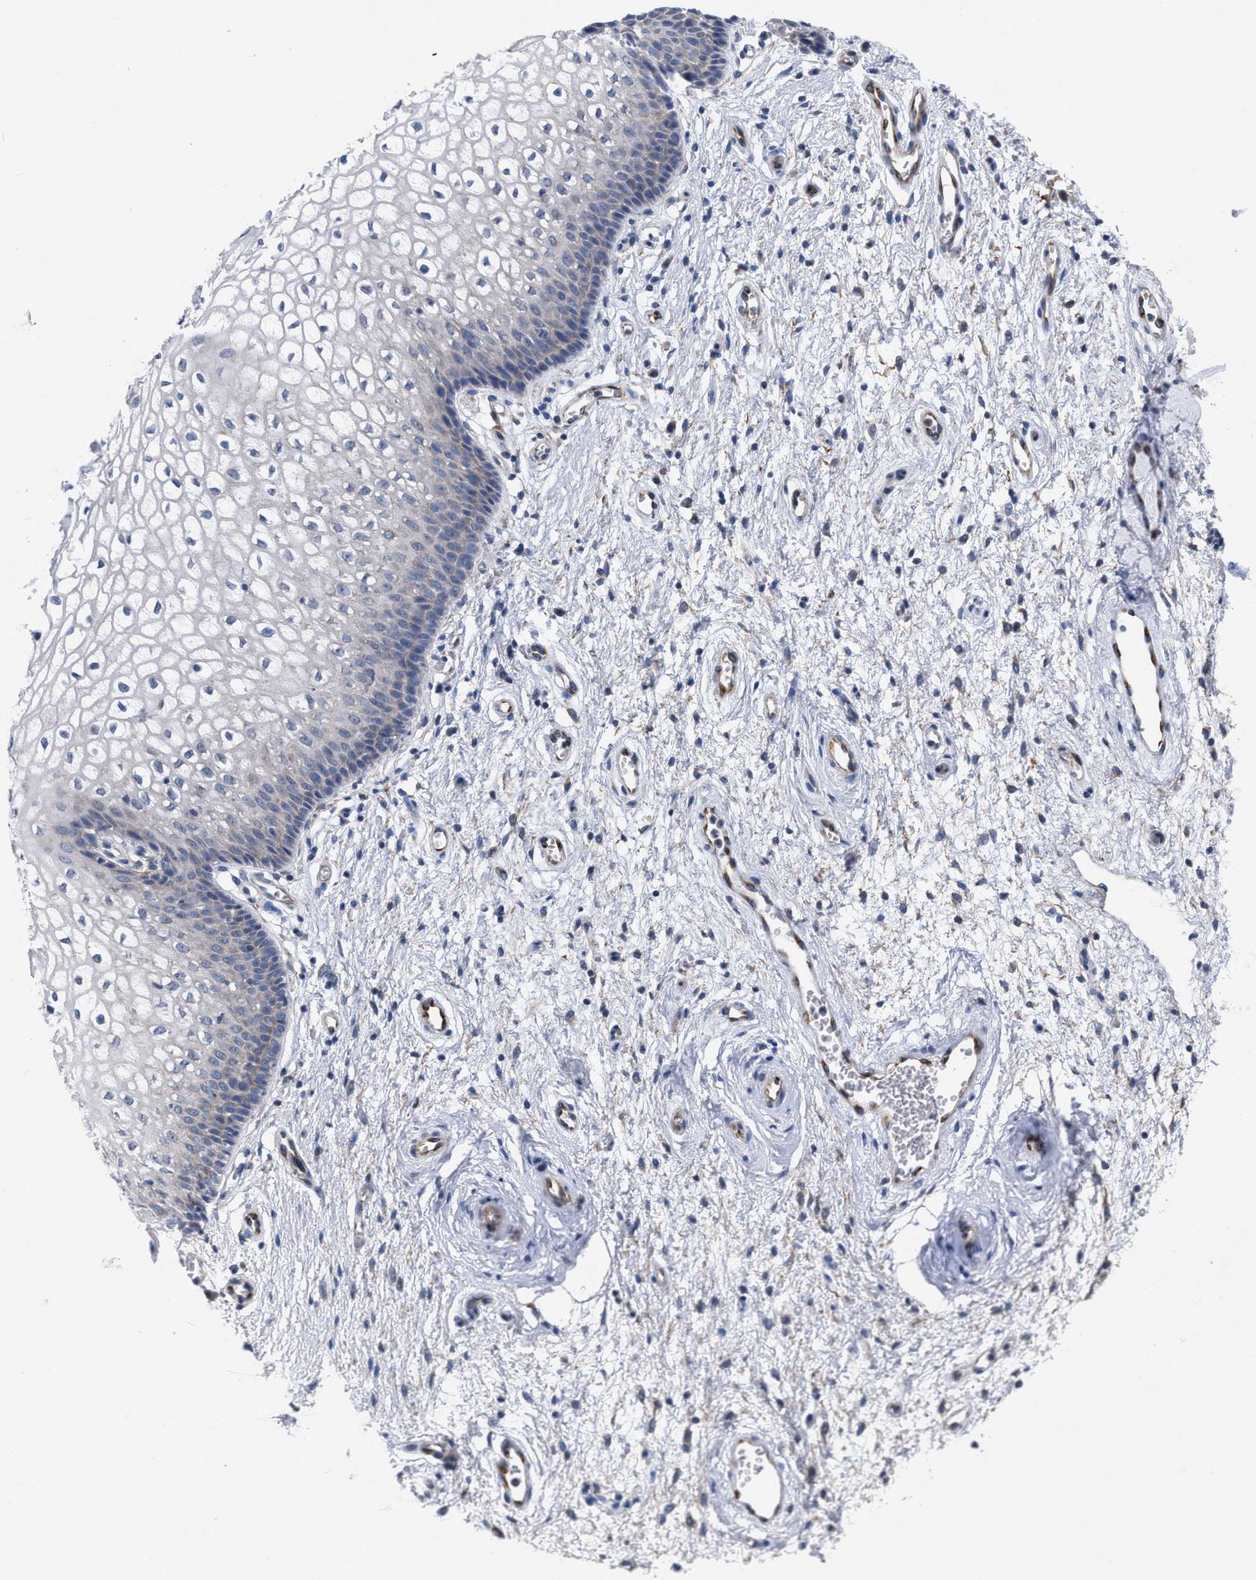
{"staining": {"intensity": "negative", "quantity": "none", "location": "none"}, "tissue": "vagina", "cell_type": "Squamous epithelial cells", "image_type": "normal", "snomed": [{"axis": "morphology", "description": "Normal tissue, NOS"}, {"axis": "topography", "description": "Vagina"}], "caption": "An immunohistochemistry micrograph of normal vagina is shown. There is no staining in squamous epithelial cells of vagina.", "gene": "TMEM131", "patient": {"sex": "female", "age": 34}}